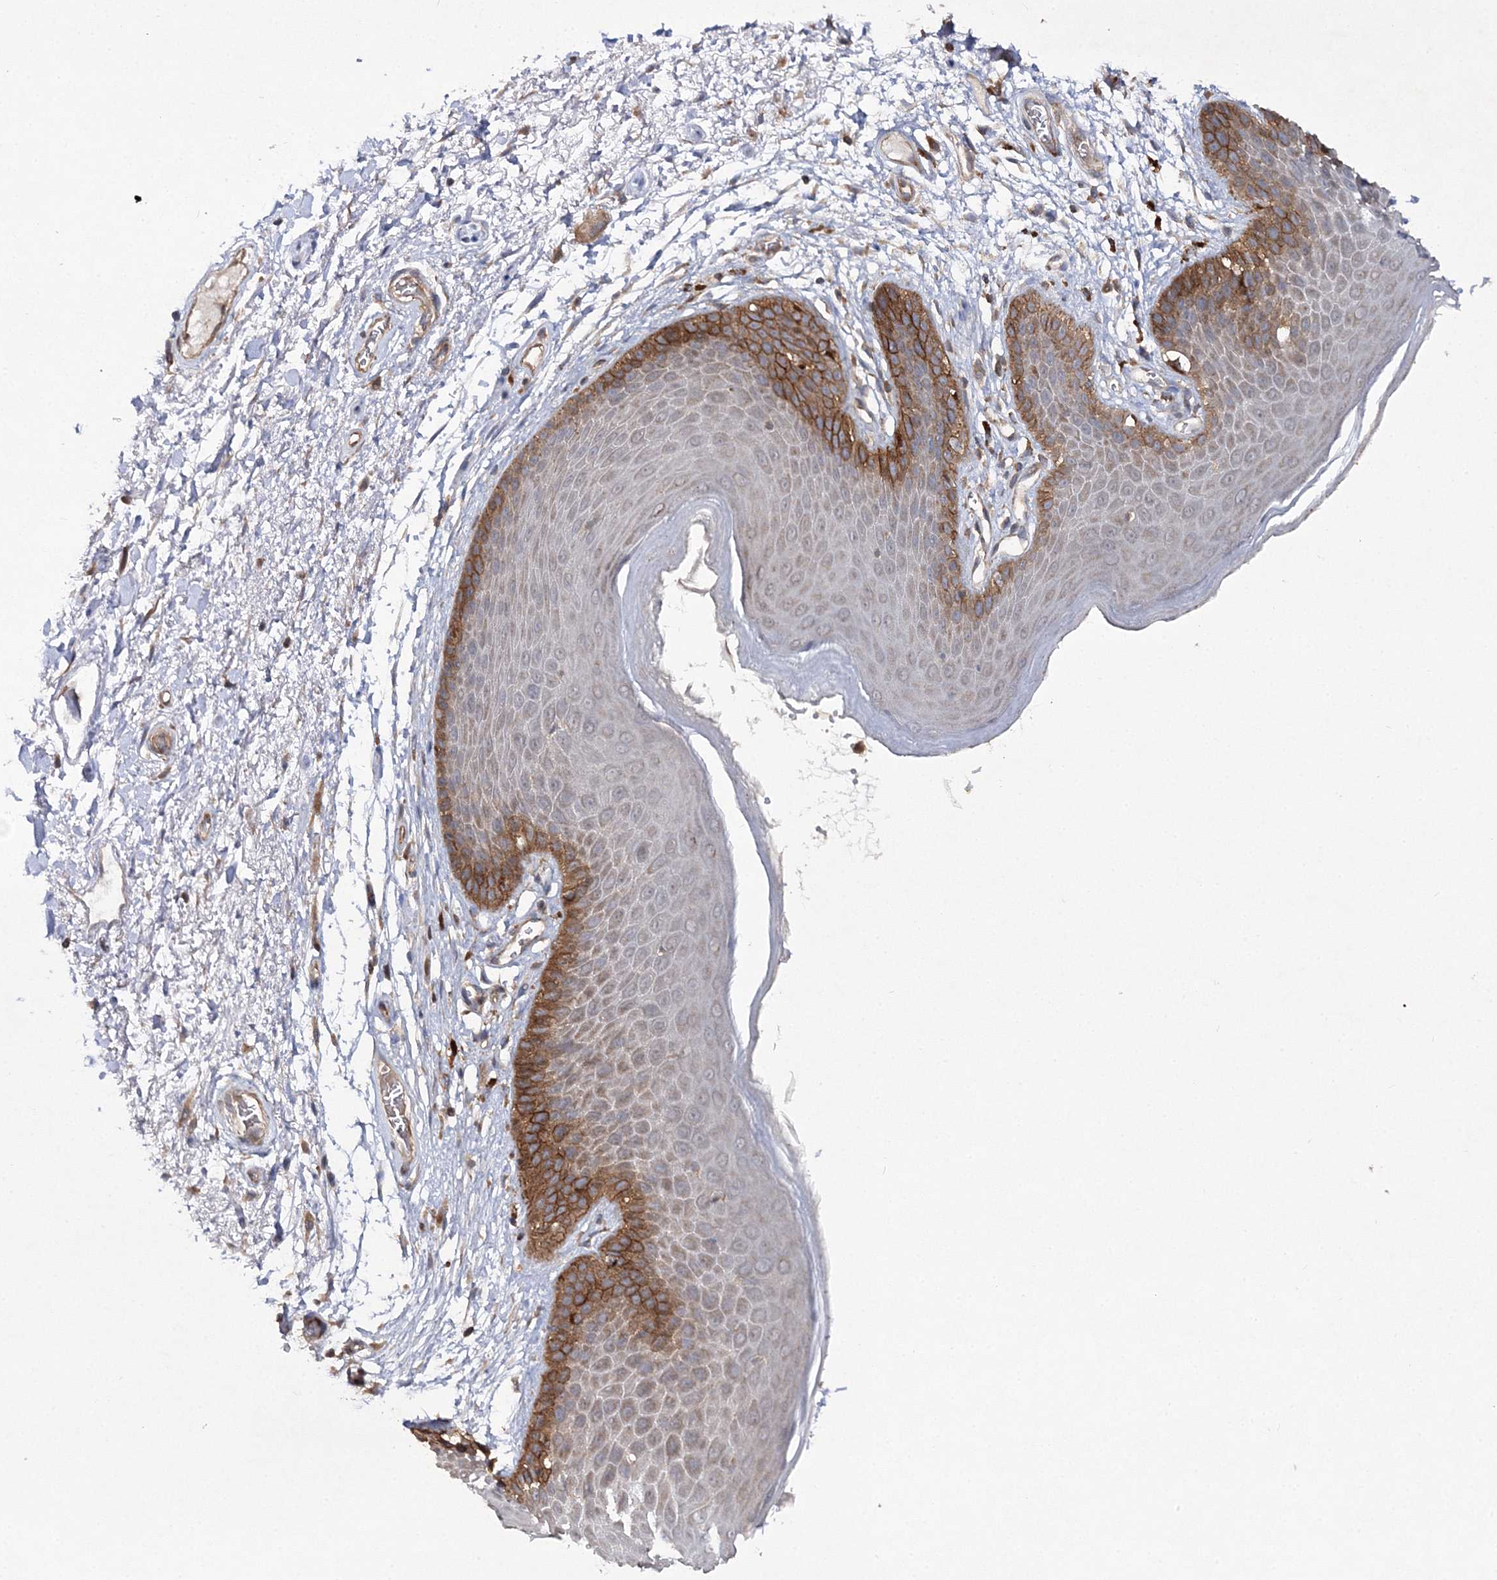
{"staining": {"intensity": "moderate", "quantity": "25%-75%", "location": "cytoplasmic/membranous"}, "tissue": "skin", "cell_type": "Epidermal cells", "image_type": "normal", "snomed": [{"axis": "morphology", "description": "Normal tissue, NOS"}, {"axis": "topography", "description": "Anal"}], "caption": "This micrograph shows normal skin stained with IHC to label a protein in brown. The cytoplasmic/membranous of epidermal cells show moderate positivity for the protein. Nuclei are counter-stained blue.", "gene": "DNAJC13", "patient": {"sex": "male", "age": 74}}